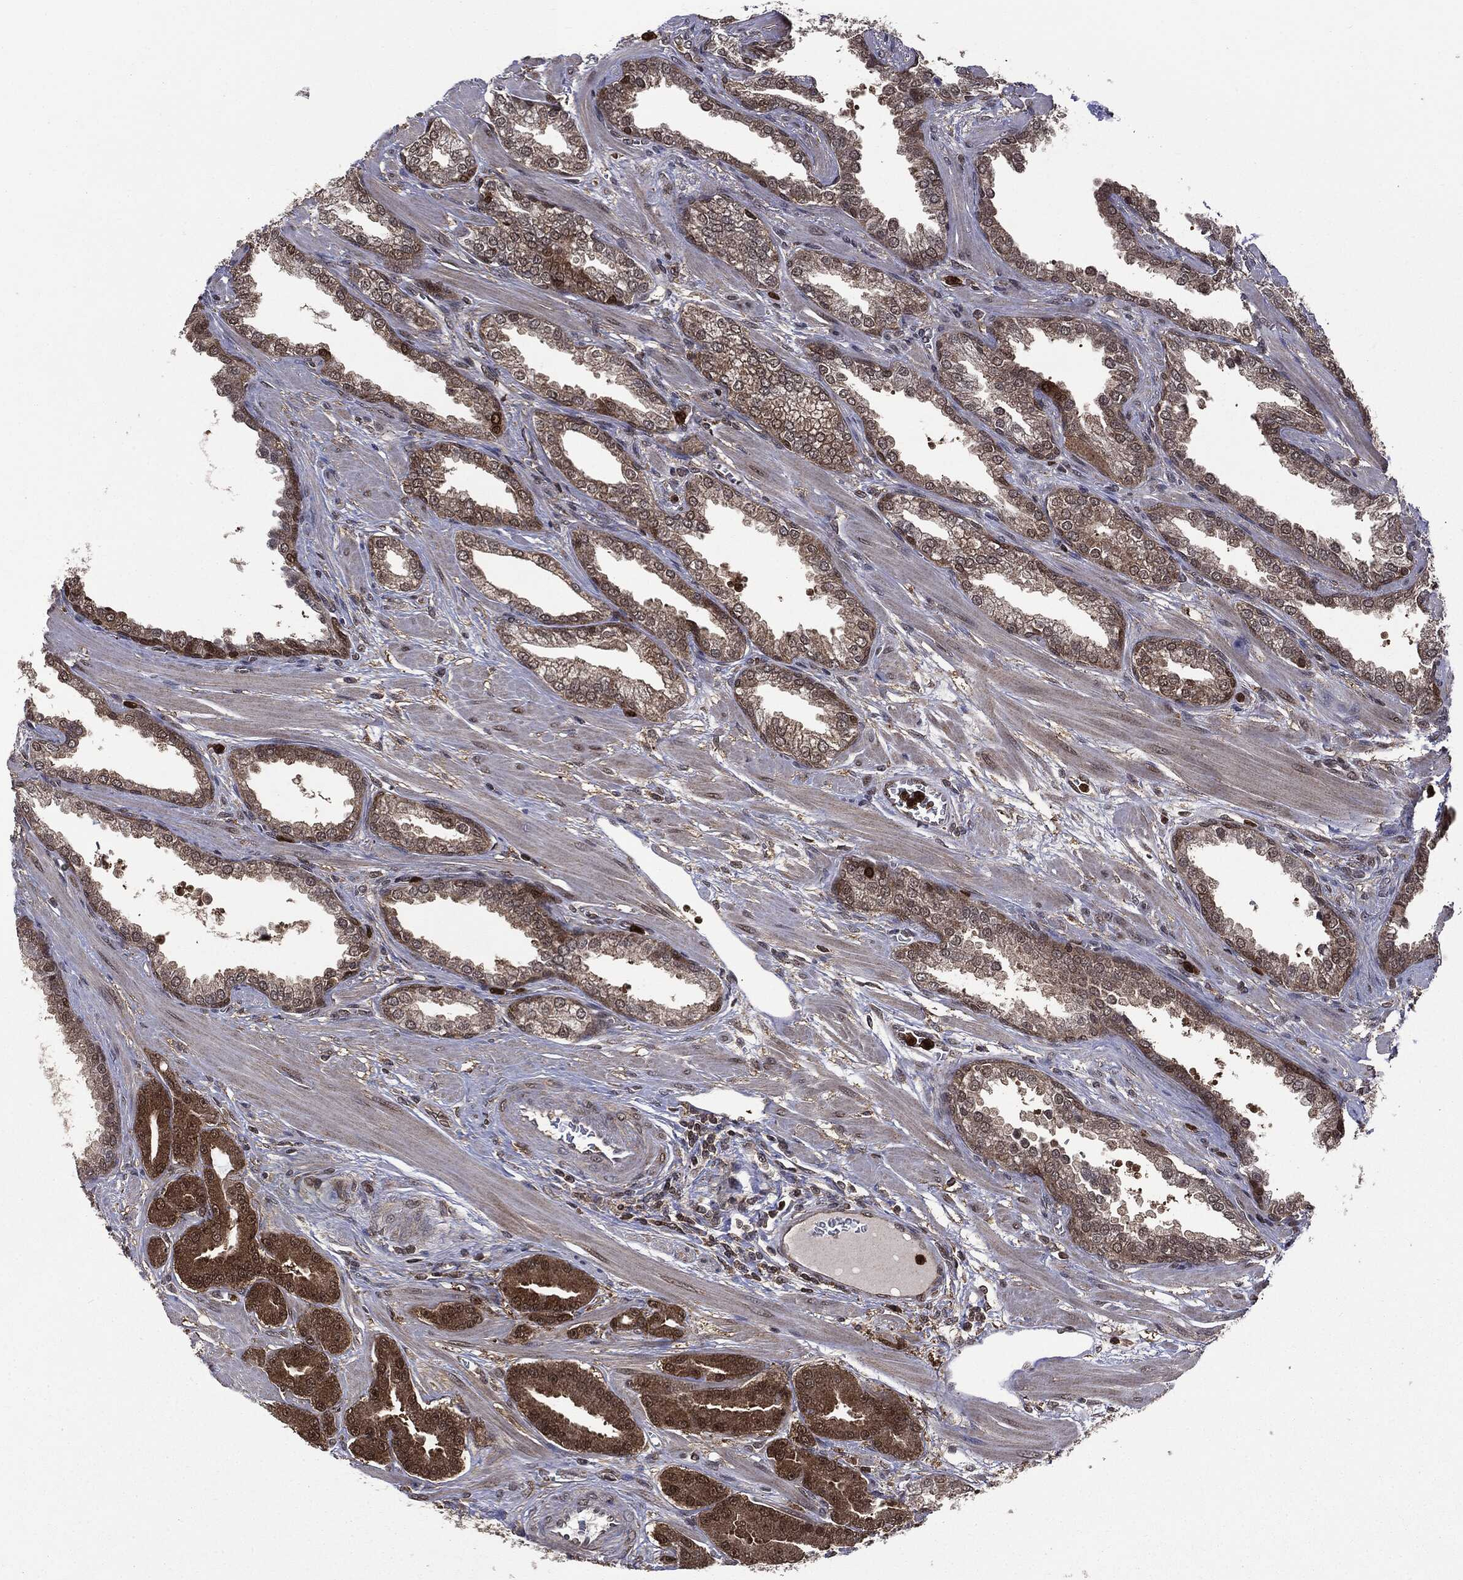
{"staining": {"intensity": "strong", "quantity": "25%-75%", "location": "cytoplasmic/membranous"}, "tissue": "prostate cancer", "cell_type": "Tumor cells", "image_type": "cancer", "snomed": [{"axis": "morphology", "description": "Adenocarcinoma, High grade"}, {"axis": "topography", "description": "Prostate"}], "caption": "This is an image of immunohistochemistry staining of prostate high-grade adenocarcinoma, which shows strong positivity in the cytoplasmic/membranous of tumor cells.", "gene": "GPI", "patient": {"sex": "male", "age": 60}}